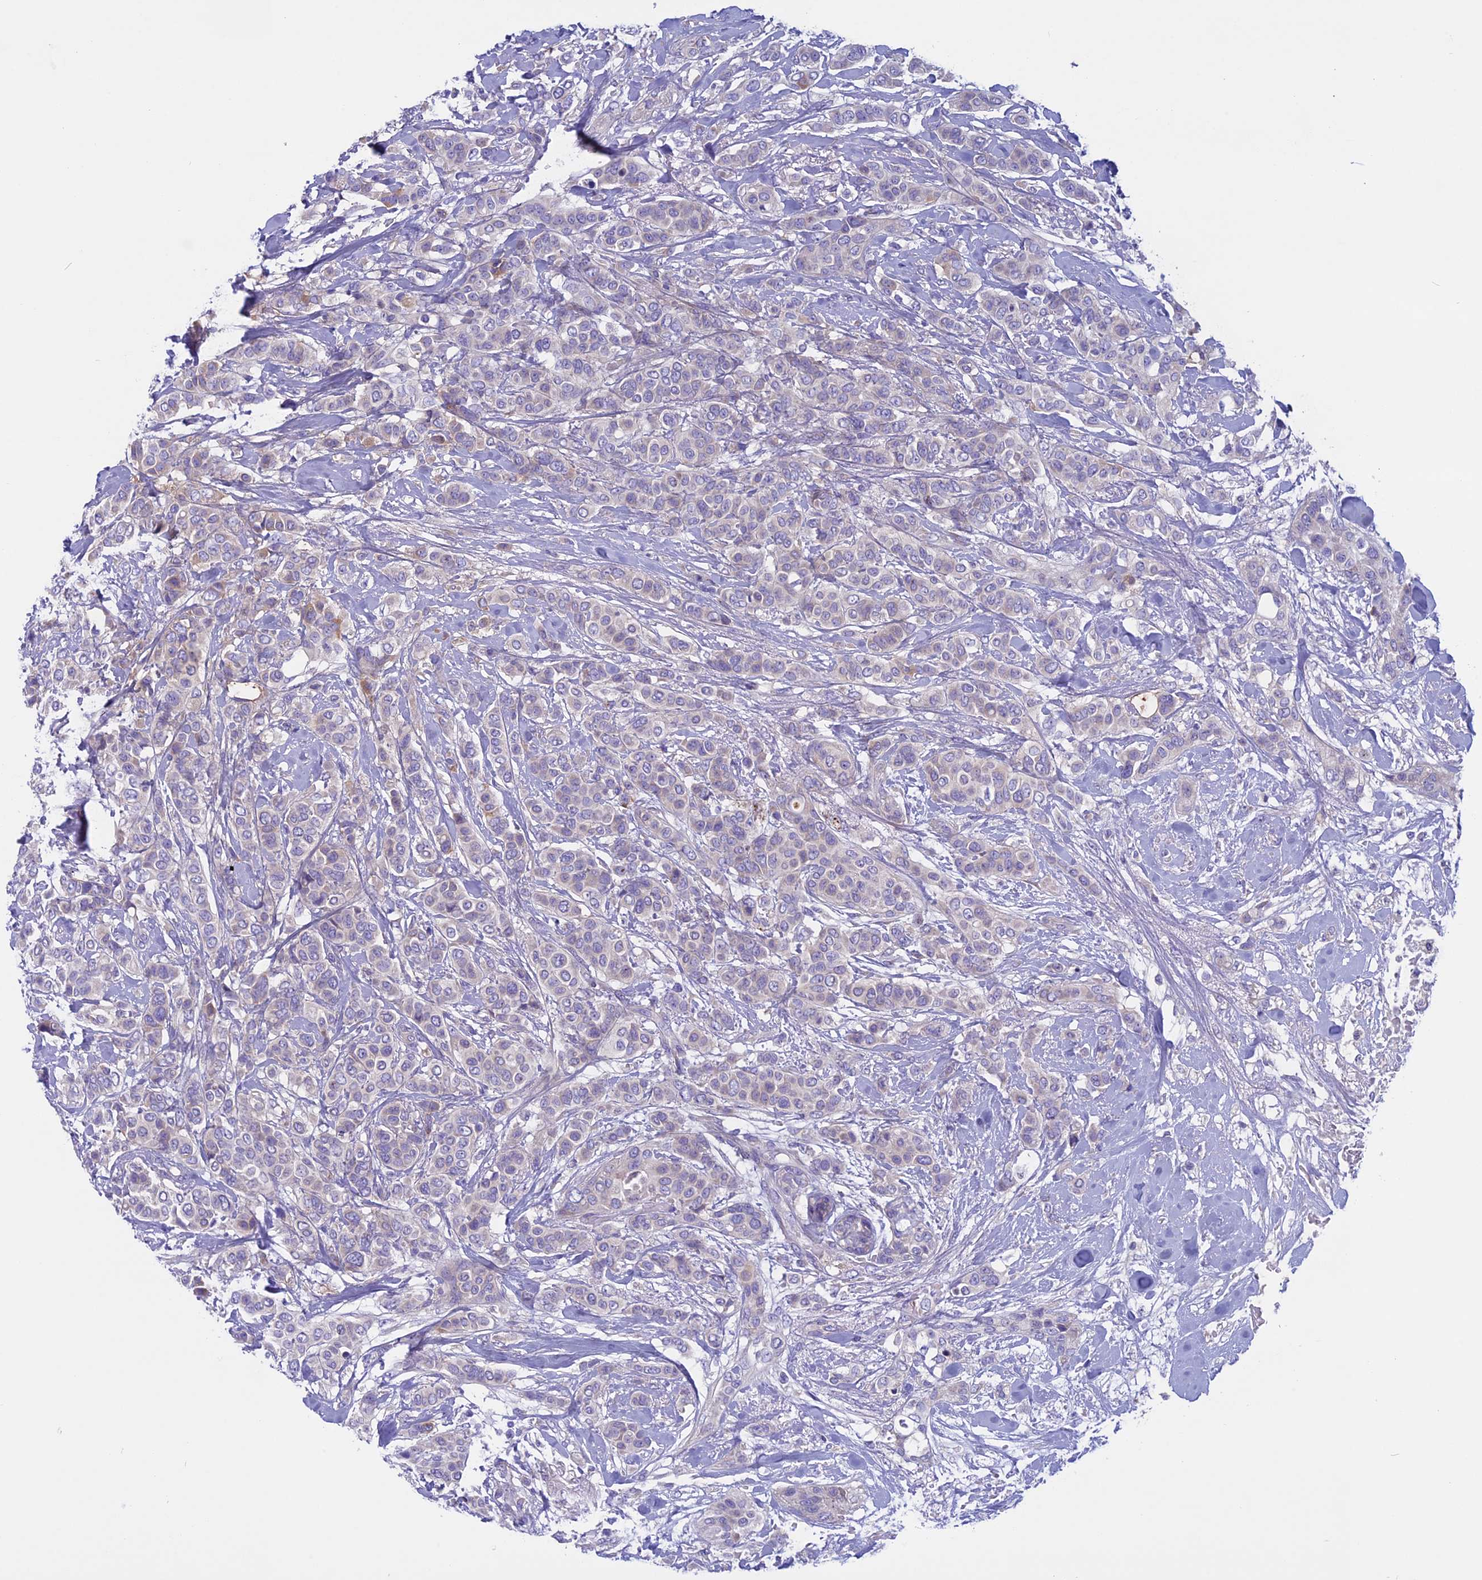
{"staining": {"intensity": "negative", "quantity": "none", "location": "none"}, "tissue": "breast cancer", "cell_type": "Tumor cells", "image_type": "cancer", "snomed": [{"axis": "morphology", "description": "Lobular carcinoma"}, {"axis": "topography", "description": "Breast"}], "caption": "The histopathology image demonstrates no significant positivity in tumor cells of lobular carcinoma (breast). (Brightfield microscopy of DAB IHC at high magnification).", "gene": "DCTN5", "patient": {"sex": "female", "age": 51}}